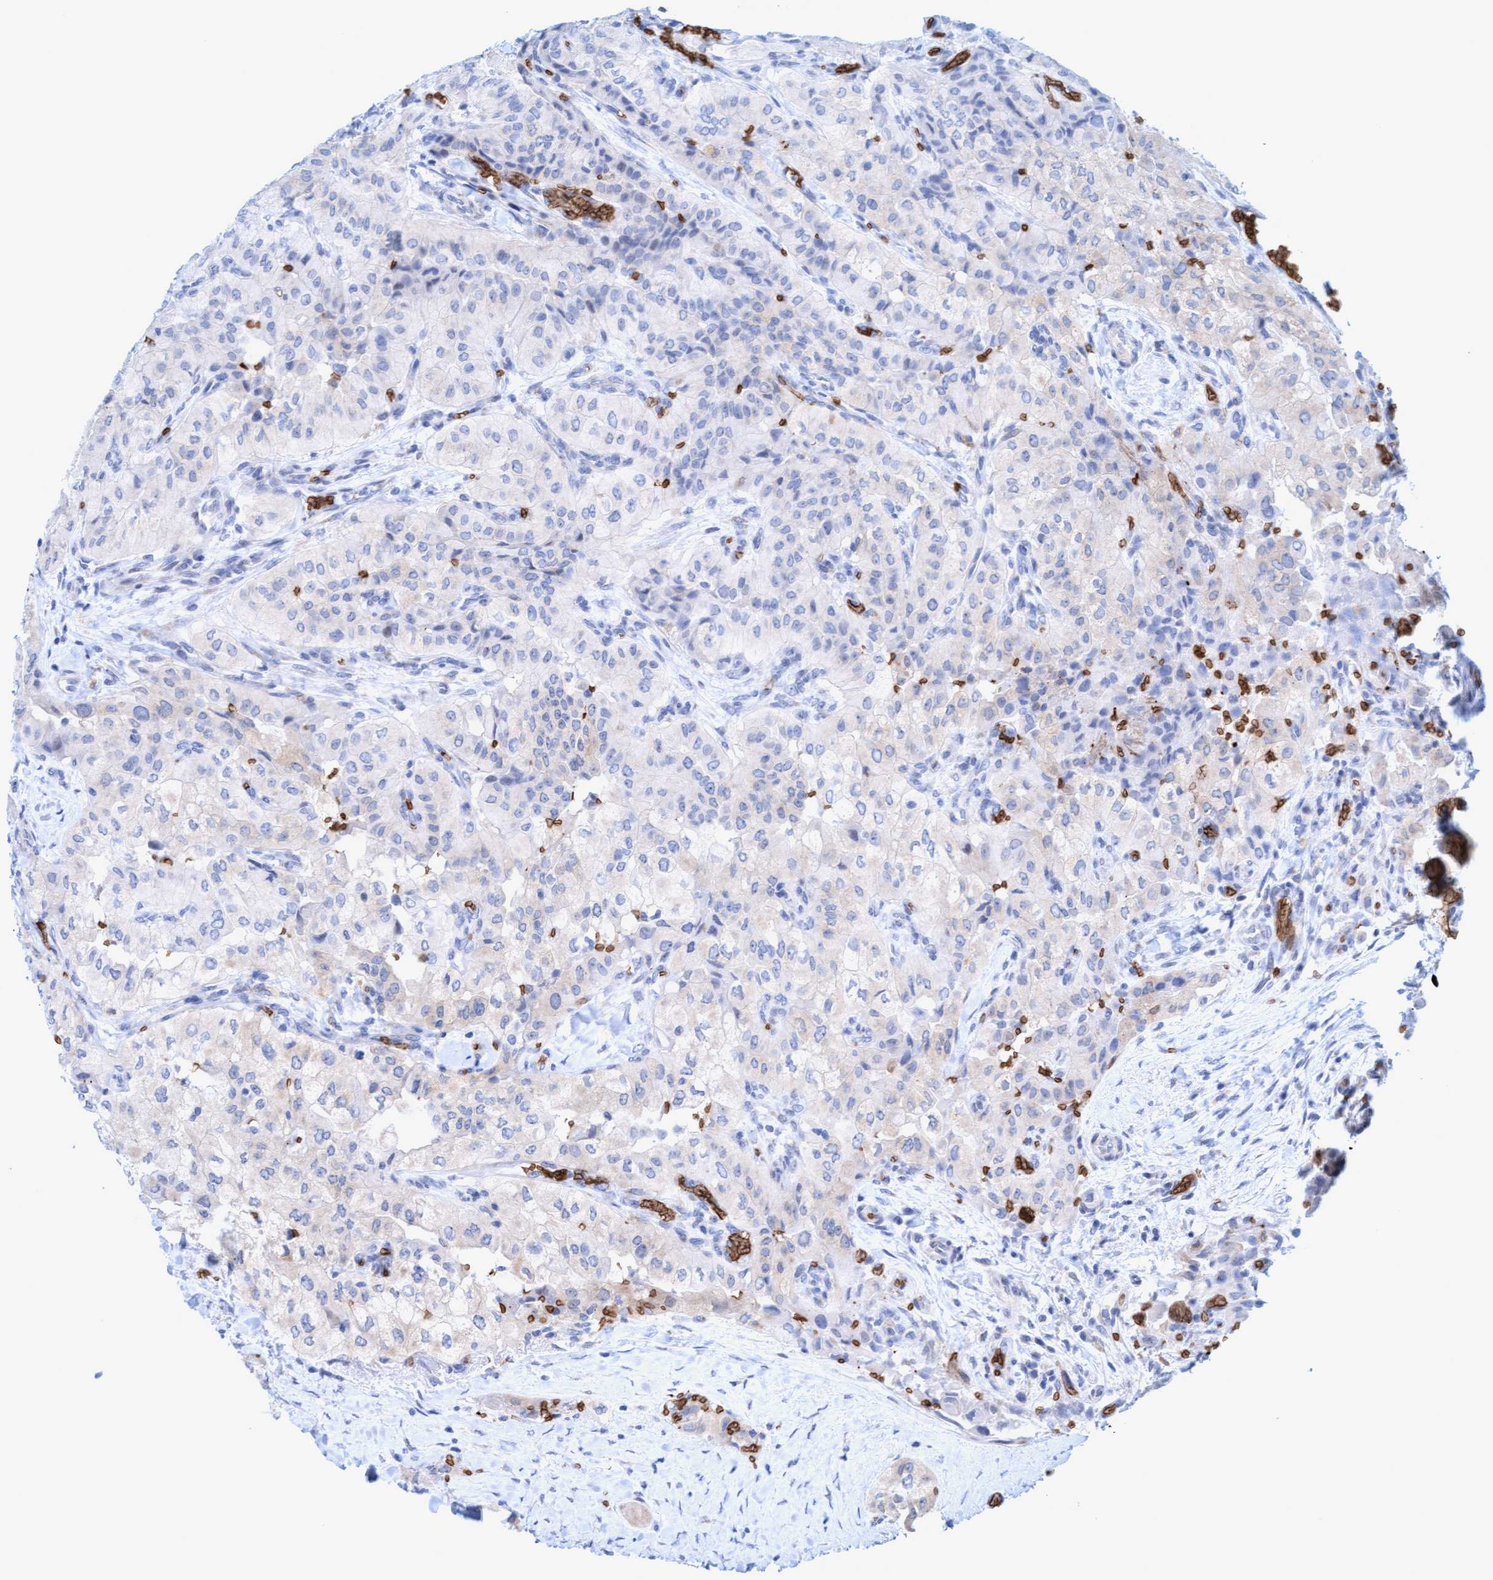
{"staining": {"intensity": "negative", "quantity": "none", "location": "none"}, "tissue": "thyroid cancer", "cell_type": "Tumor cells", "image_type": "cancer", "snomed": [{"axis": "morphology", "description": "Papillary adenocarcinoma, NOS"}, {"axis": "topography", "description": "Thyroid gland"}], "caption": "Thyroid papillary adenocarcinoma was stained to show a protein in brown. There is no significant expression in tumor cells.", "gene": "SPEM2", "patient": {"sex": "female", "age": 59}}